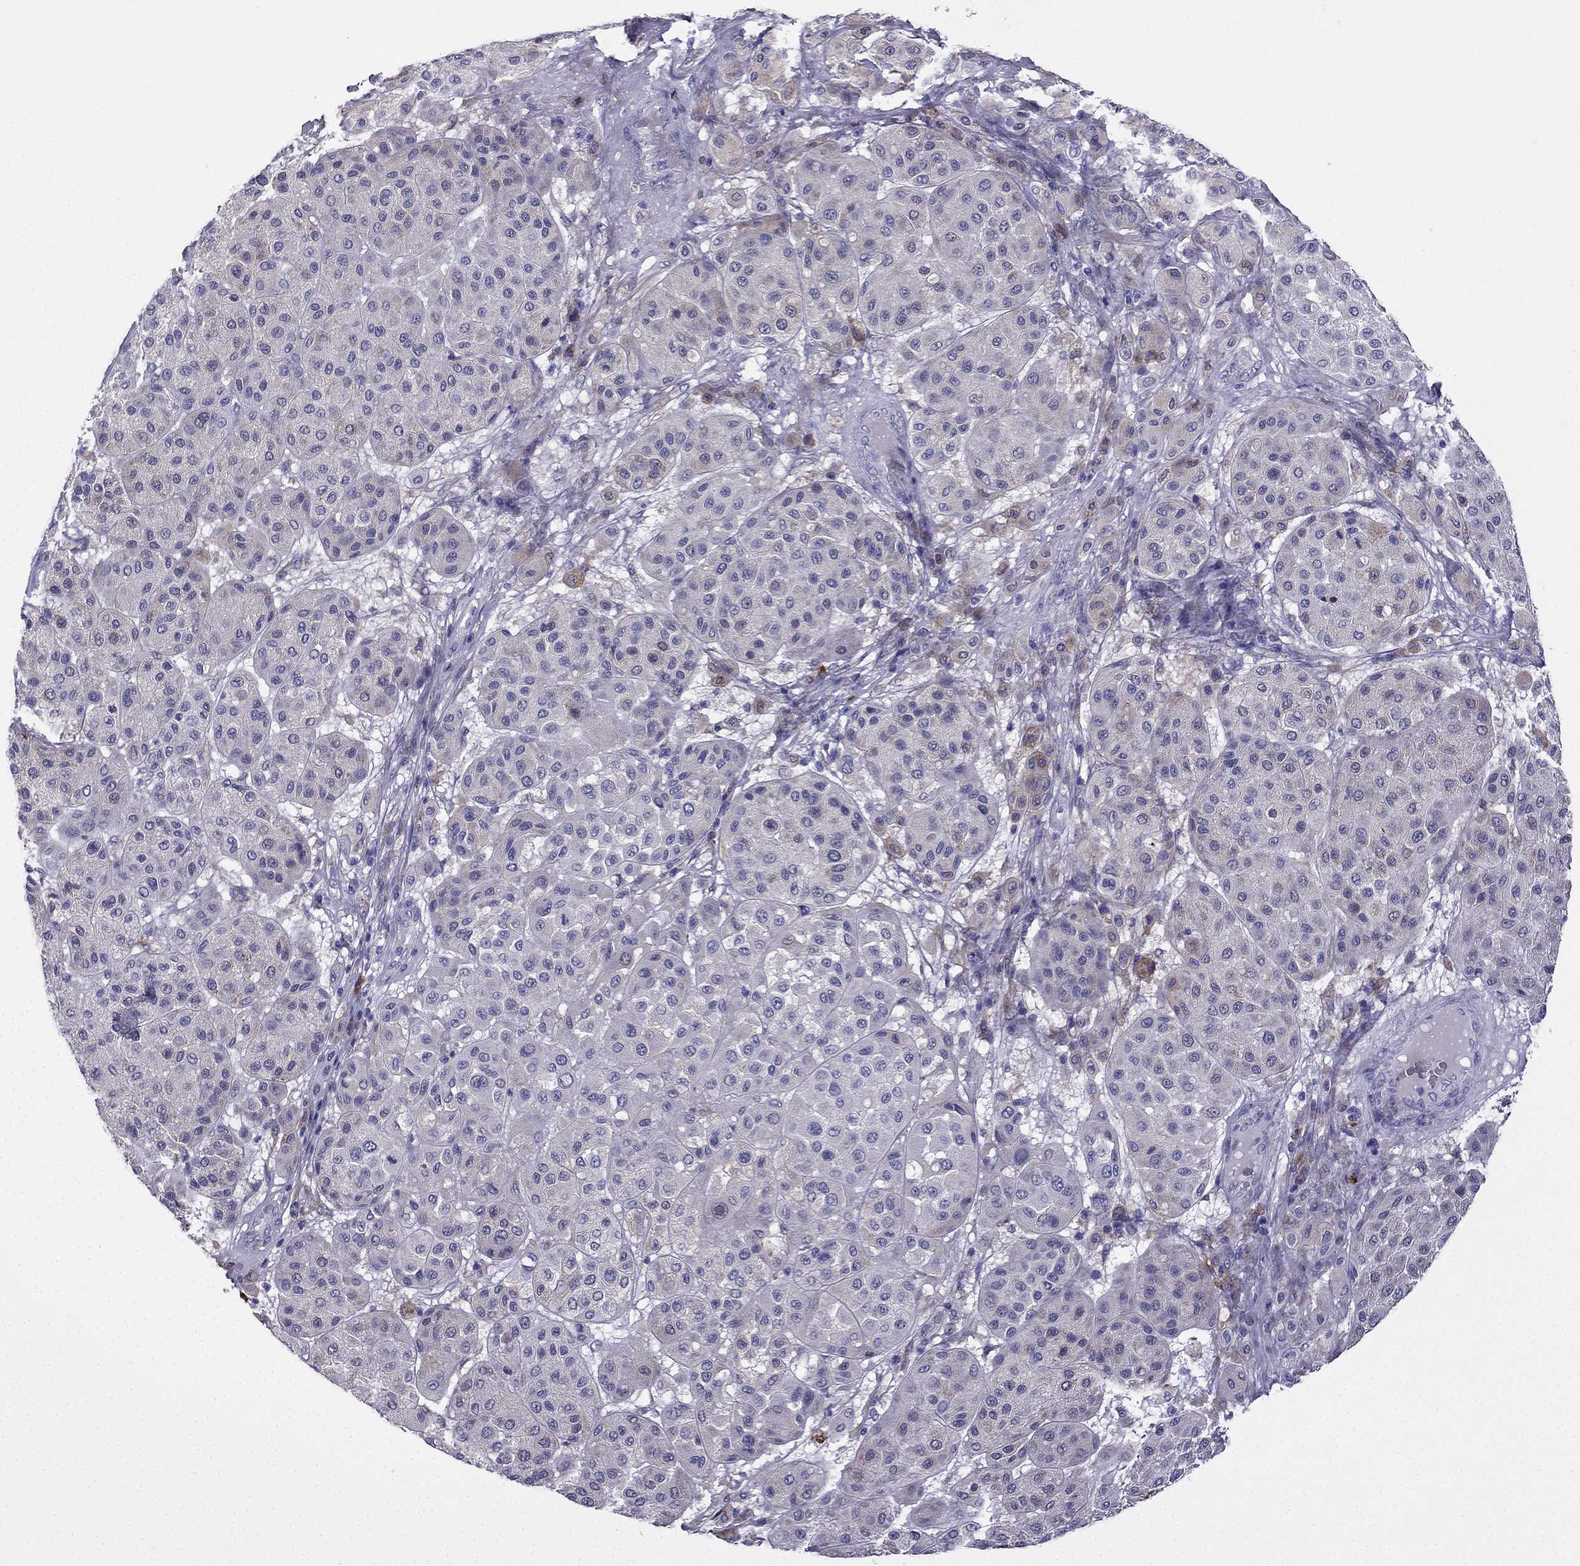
{"staining": {"intensity": "moderate", "quantity": "<25%", "location": "cytoplasmic/membranous"}, "tissue": "melanoma", "cell_type": "Tumor cells", "image_type": "cancer", "snomed": [{"axis": "morphology", "description": "Malignant melanoma, Metastatic site"}, {"axis": "topography", "description": "Smooth muscle"}], "caption": "Immunohistochemical staining of melanoma shows low levels of moderate cytoplasmic/membranous protein positivity in about <25% of tumor cells. The protein of interest is stained brown, and the nuclei are stained in blue (DAB IHC with brightfield microscopy, high magnification).", "gene": "TSSK4", "patient": {"sex": "male", "age": 41}}